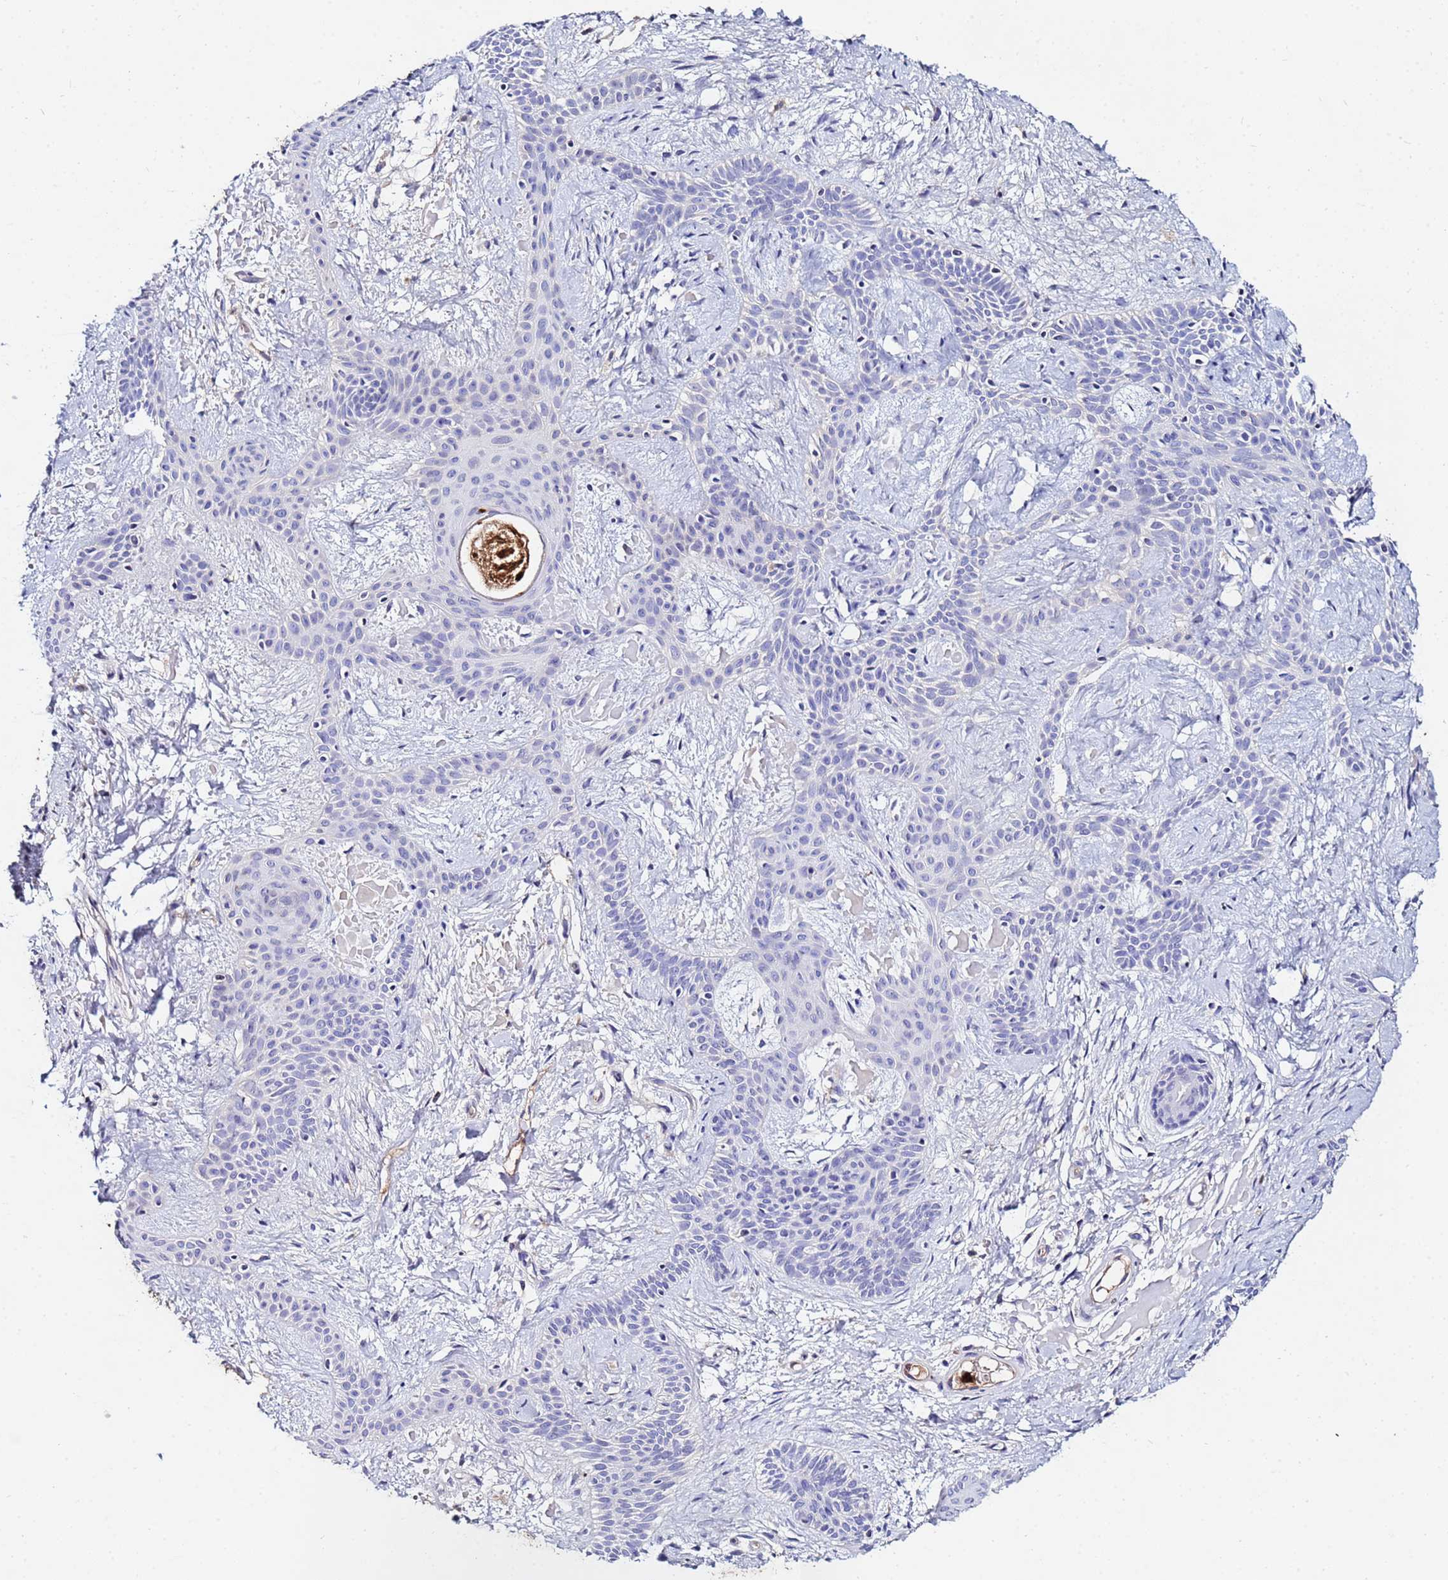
{"staining": {"intensity": "negative", "quantity": "none", "location": "none"}, "tissue": "skin cancer", "cell_type": "Tumor cells", "image_type": "cancer", "snomed": [{"axis": "morphology", "description": "Basal cell carcinoma"}, {"axis": "topography", "description": "Skin"}], "caption": "The photomicrograph exhibits no staining of tumor cells in basal cell carcinoma (skin).", "gene": "TUBAL3", "patient": {"sex": "male", "age": 78}}